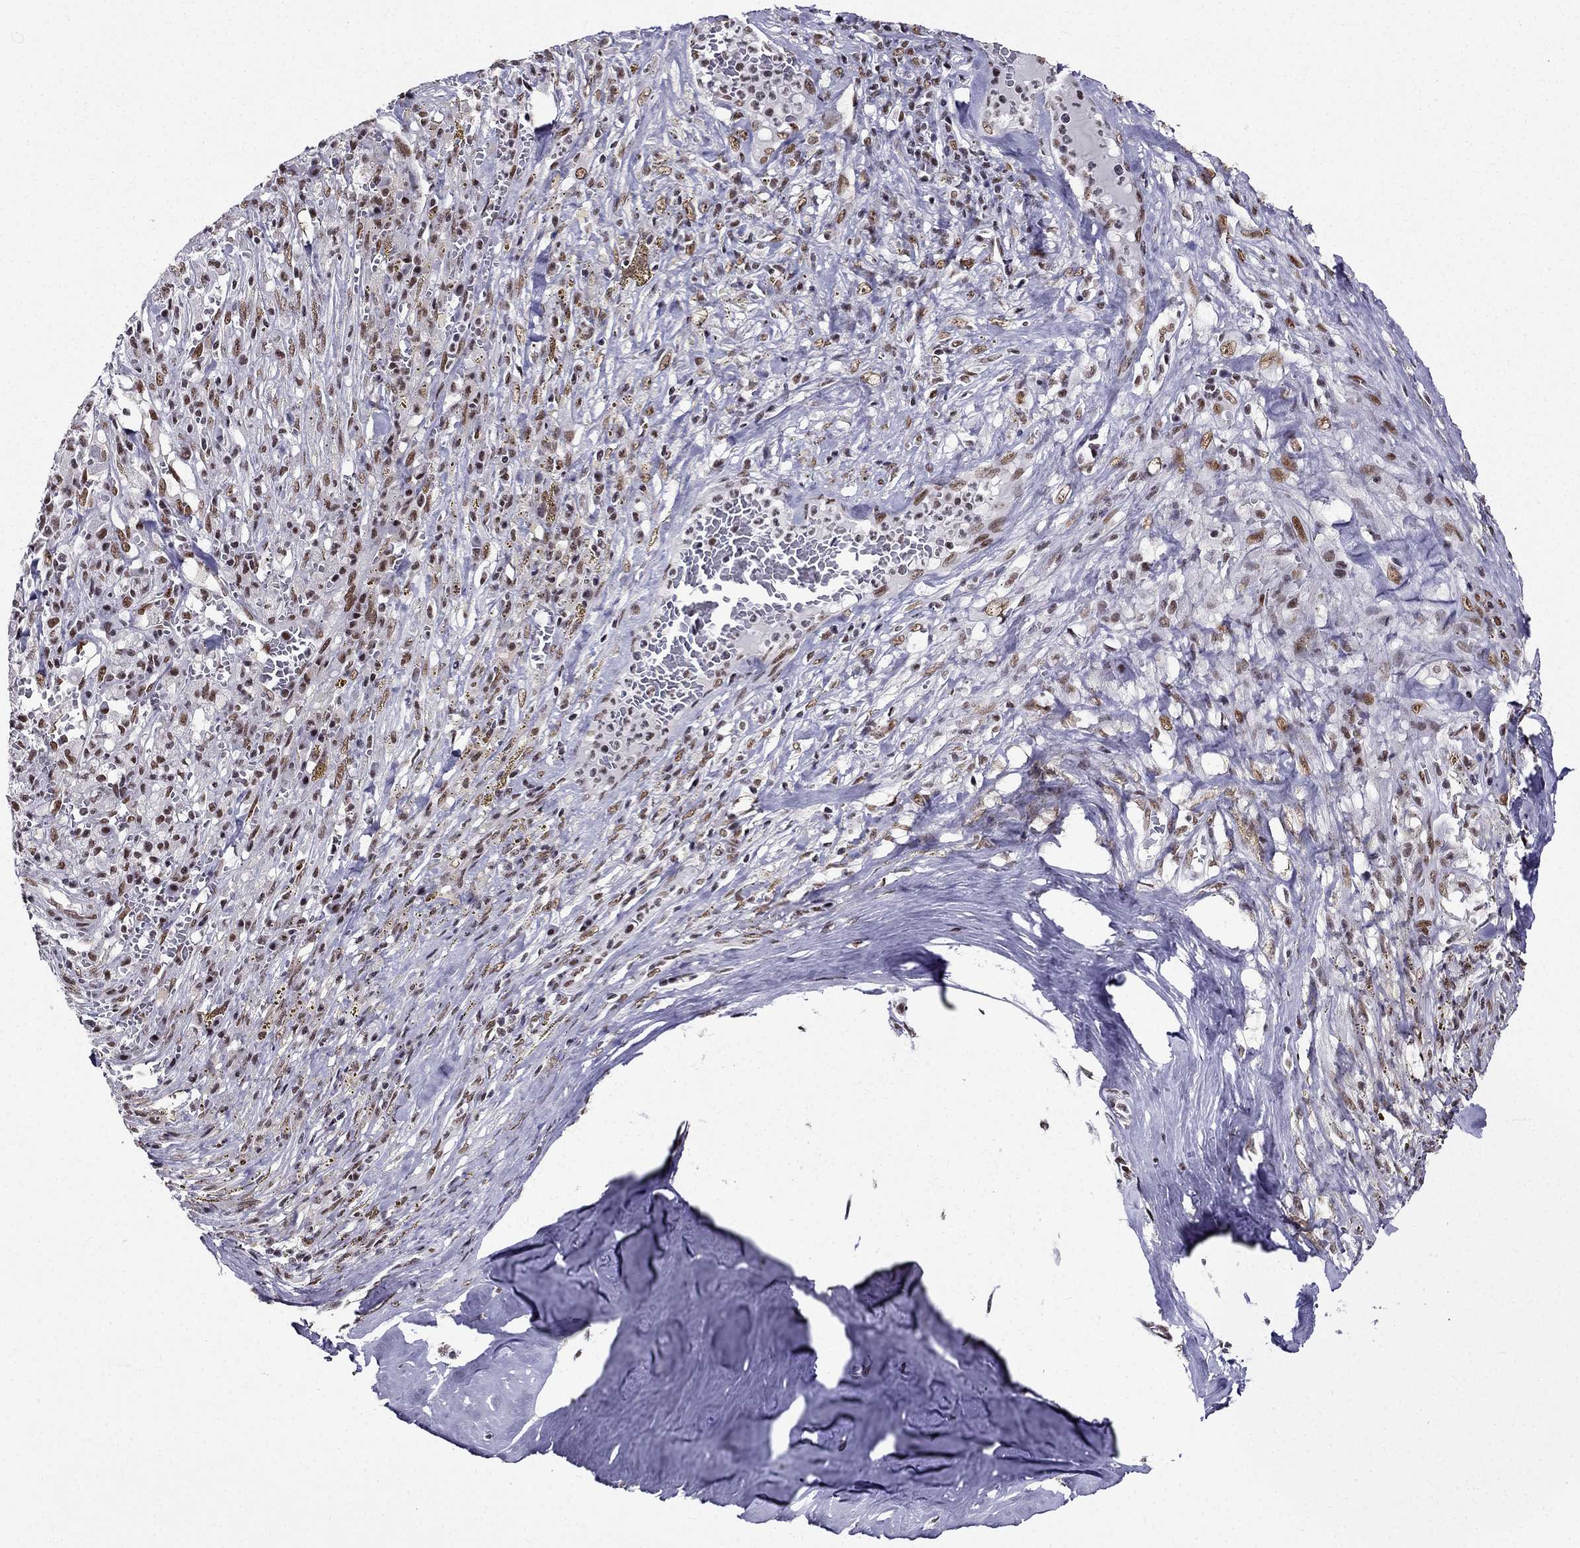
{"staining": {"intensity": "moderate", "quantity": ">75%", "location": "nuclear"}, "tissue": "melanoma", "cell_type": "Tumor cells", "image_type": "cancer", "snomed": [{"axis": "morphology", "description": "Malignant melanoma, NOS"}, {"axis": "topography", "description": "Skin"}], "caption": "Human melanoma stained for a protein (brown) demonstrates moderate nuclear positive positivity in about >75% of tumor cells.", "gene": "ZNF420", "patient": {"sex": "female", "age": 91}}